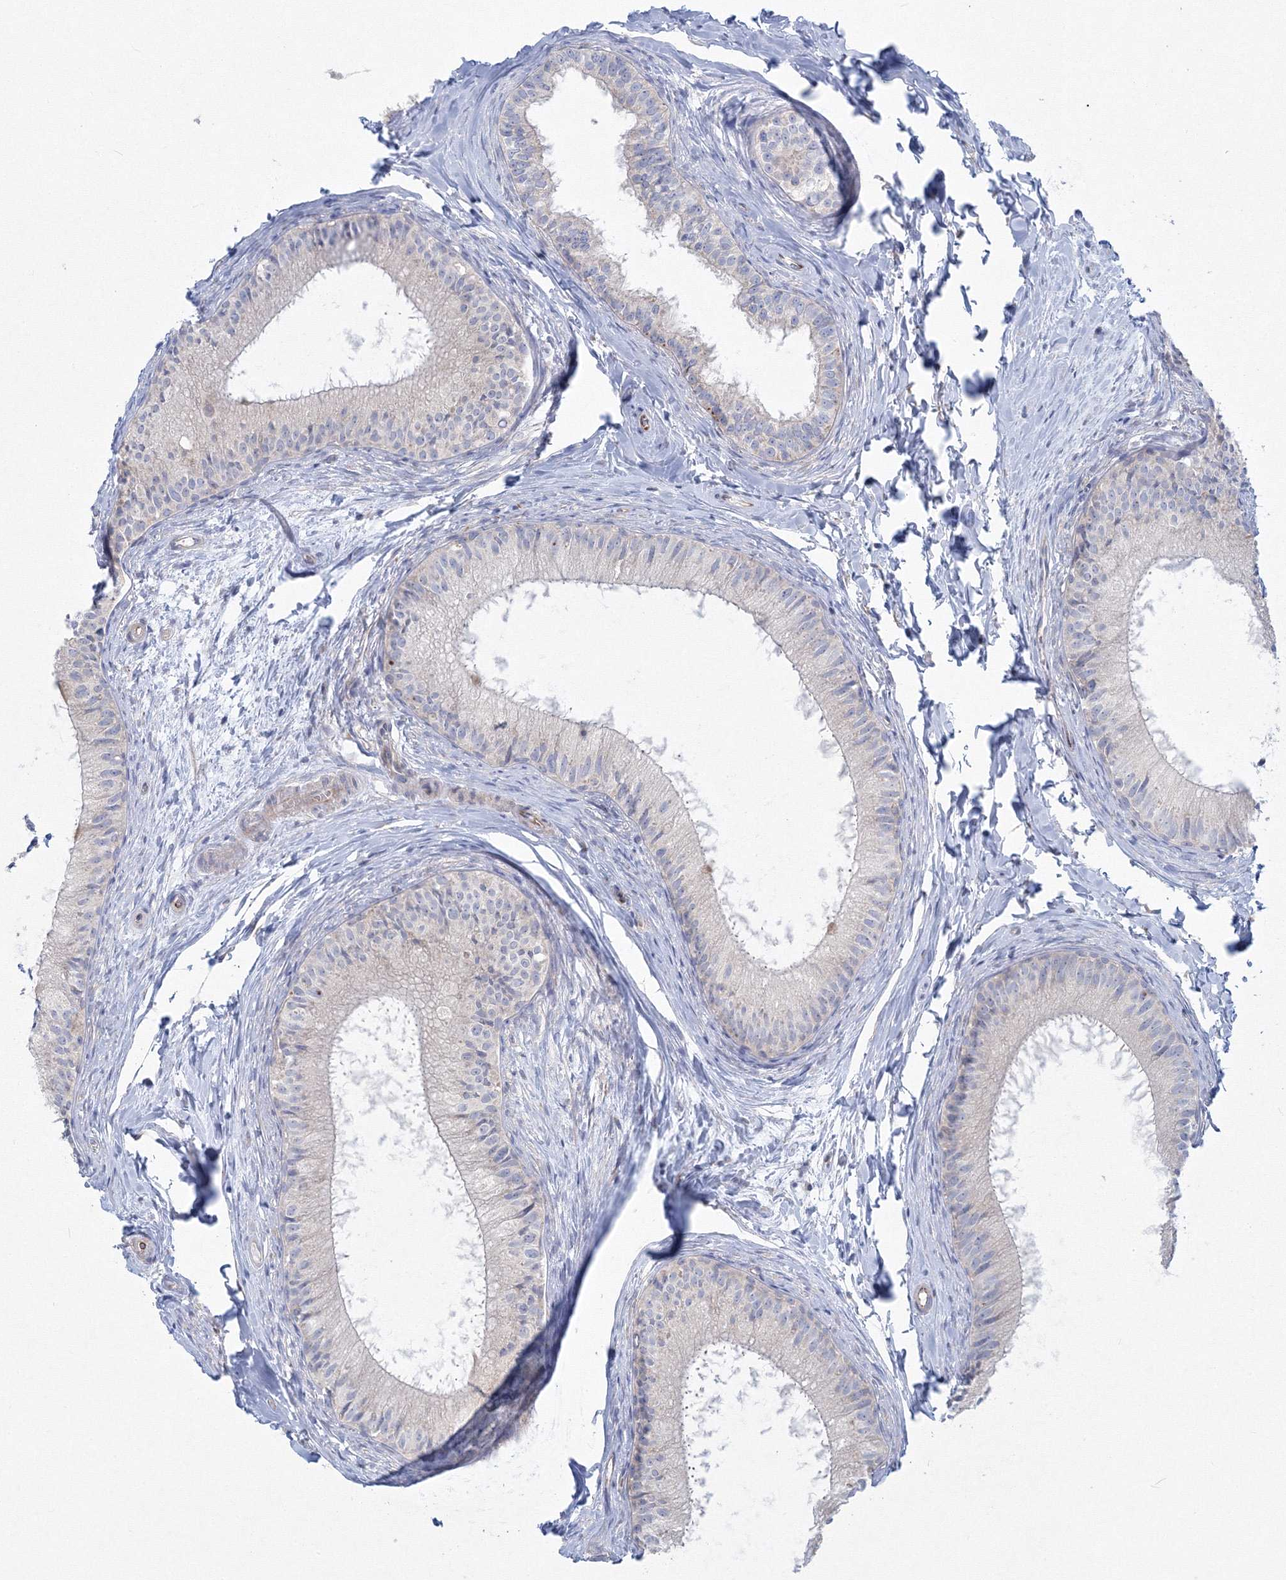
{"staining": {"intensity": "weak", "quantity": "<25%", "location": "cytoplasmic/membranous"}, "tissue": "epididymis", "cell_type": "Glandular cells", "image_type": "normal", "snomed": [{"axis": "morphology", "description": "Normal tissue, NOS"}, {"axis": "topography", "description": "Epididymis"}], "caption": "Protein analysis of unremarkable epididymis reveals no significant positivity in glandular cells.", "gene": "WDR49", "patient": {"sex": "male", "age": 34}}